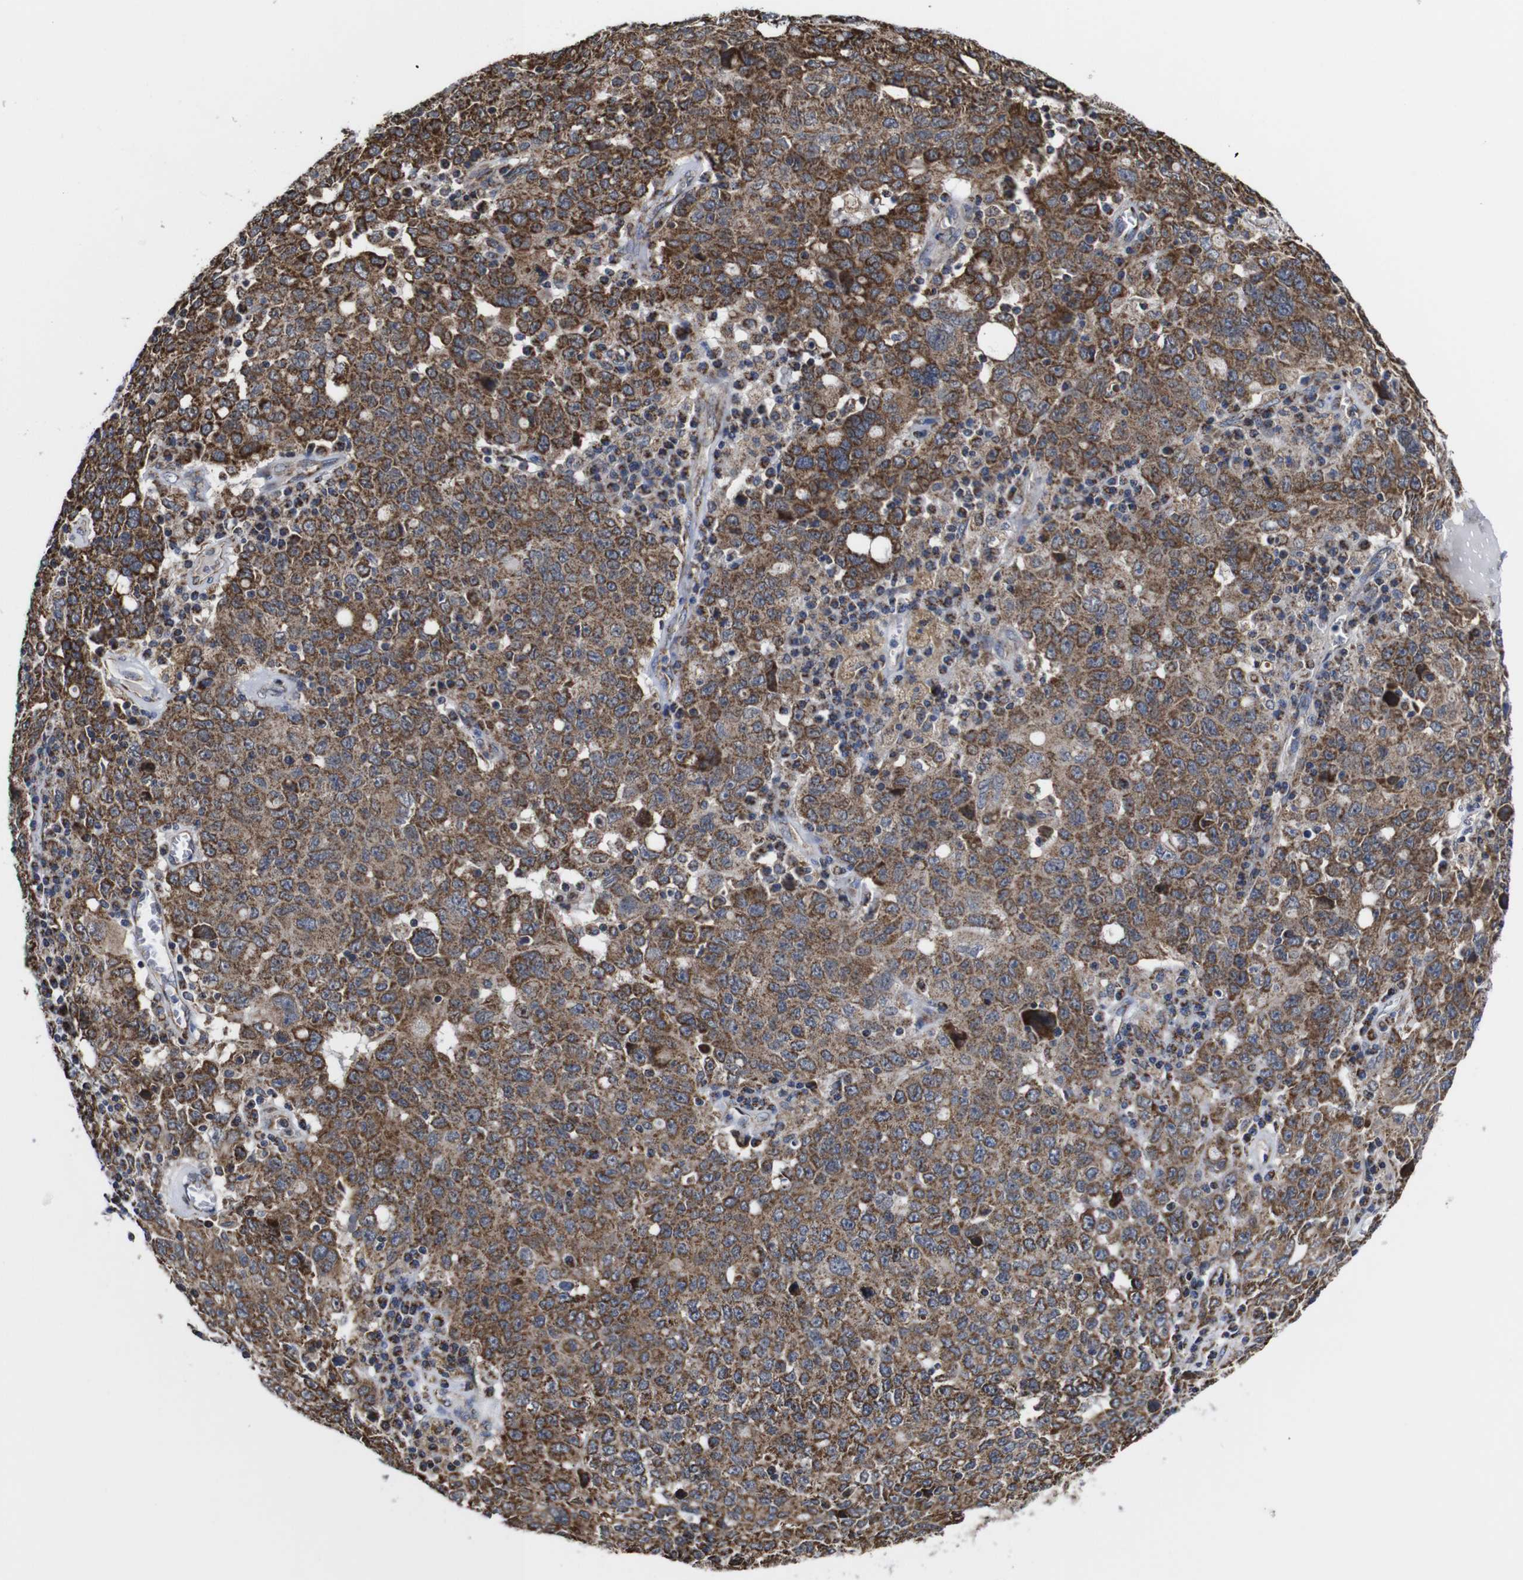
{"staining": {"intensity": "moderate", "quantity": ">75%", "location": "cytoplasmic/membranous"}, "tissue": "ovarian cancer", "cell_type": "Tumor cells", "image_type": "cancer", "snomed": [{"axis": "morphology", "description": "Carcinoma, endometroid"}, {"axis": "topography", "description": "Ovary"}], "caption": "IHC image of human ovarian endometroid carcinoma stained for a protein (brown), which shows medium levels of moderate cytoplasmic/membranous positivity in about >75% of tumor cells.", "gene": "C17orf80", "patient": {"sex": "female", "age": 62}}